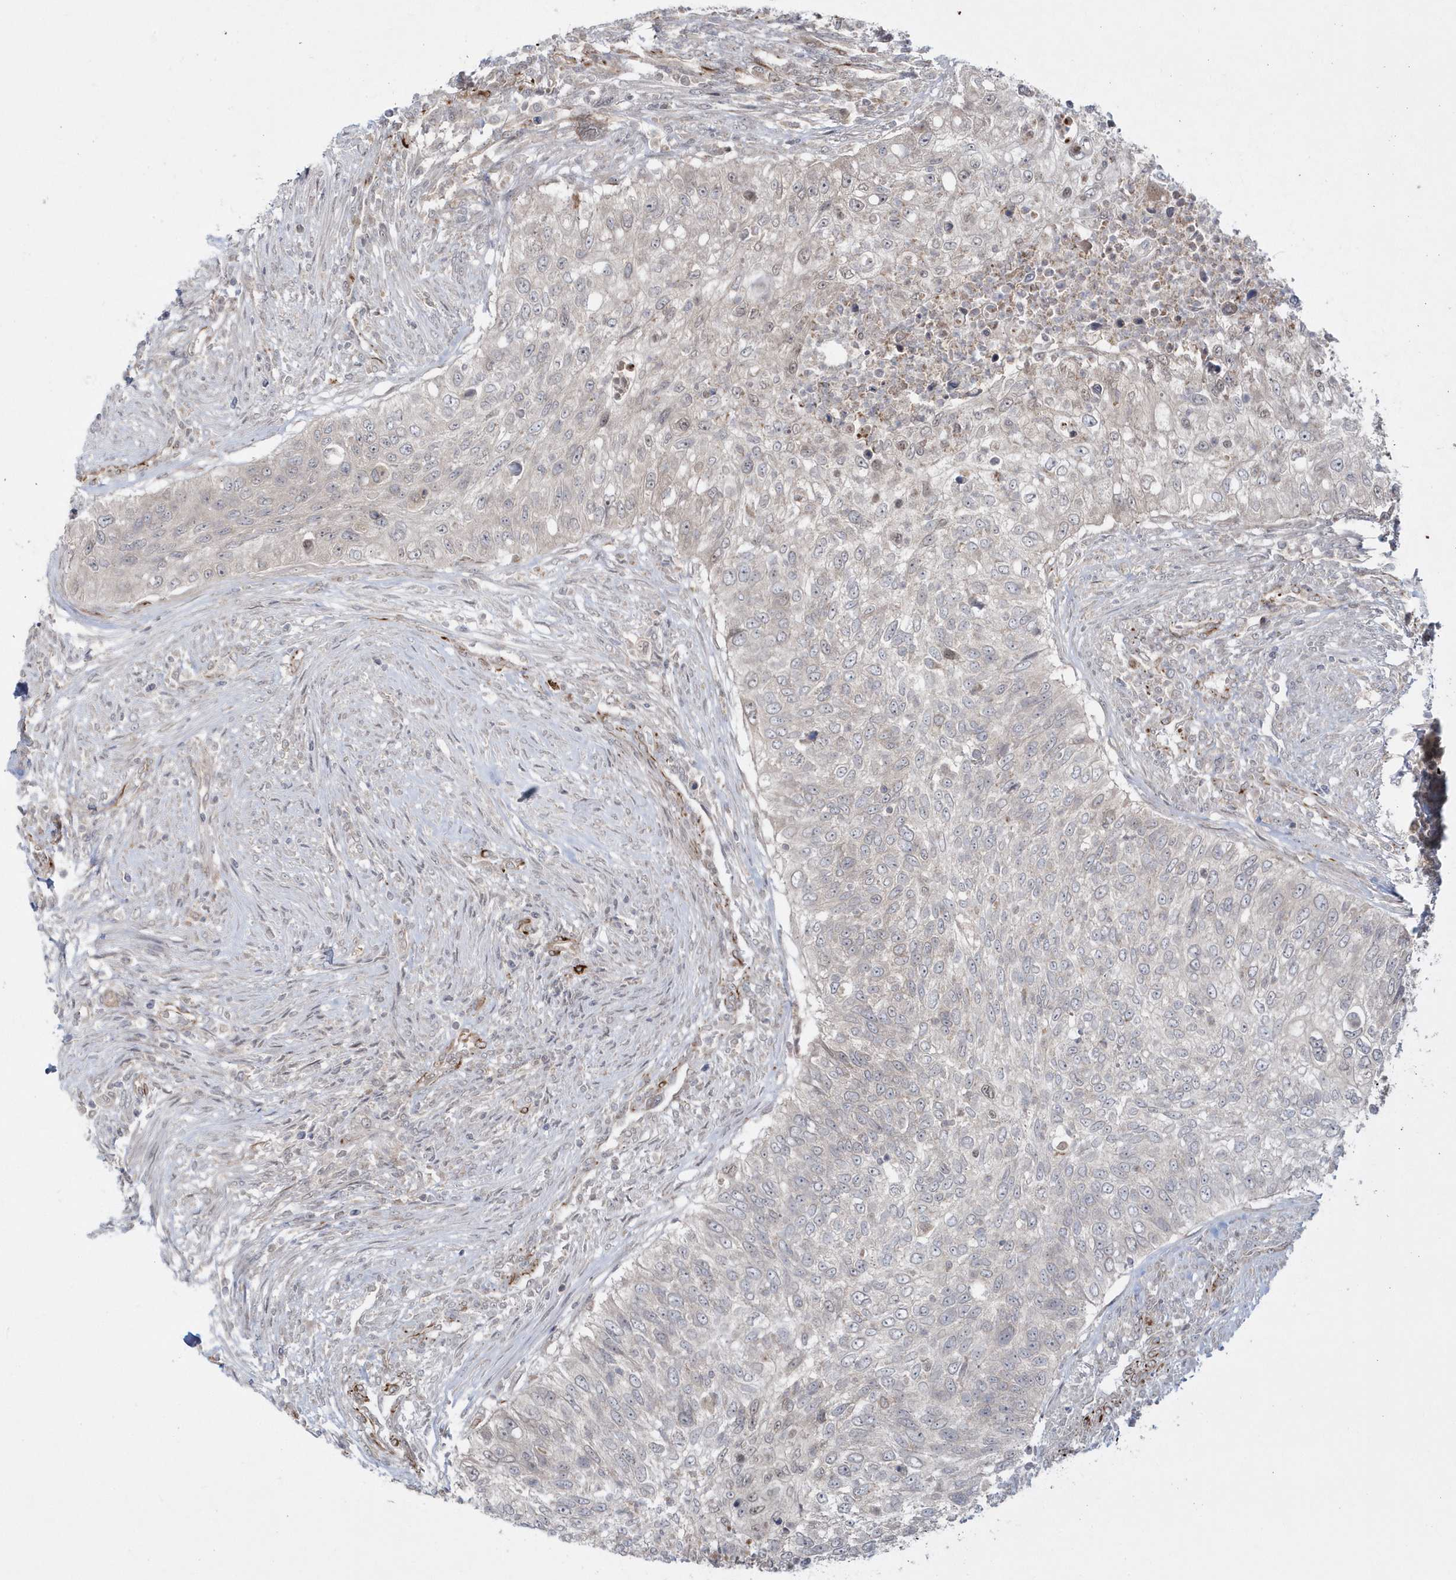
{"staining": {"intensity": "negative", "quantity": "none", "location": "none"}, "tissue": "urothelial cancer", "cell_type": "Tumor cells", "image_type": "cancer", "snomed": [{"axis": "morphology", "description": "Urothelial carcinoma, High grade"}, {"axis": "topography", "description": "Urinary bladder"}], "caption": "Micrograph shows no protein staining in tumor cells of urothelial carcinoma (high-grade) tissue. (IHC, brightfield microscopy, high magnification).", "gene": "DHX57", "patient": {"sex": "female", "age": 60}}